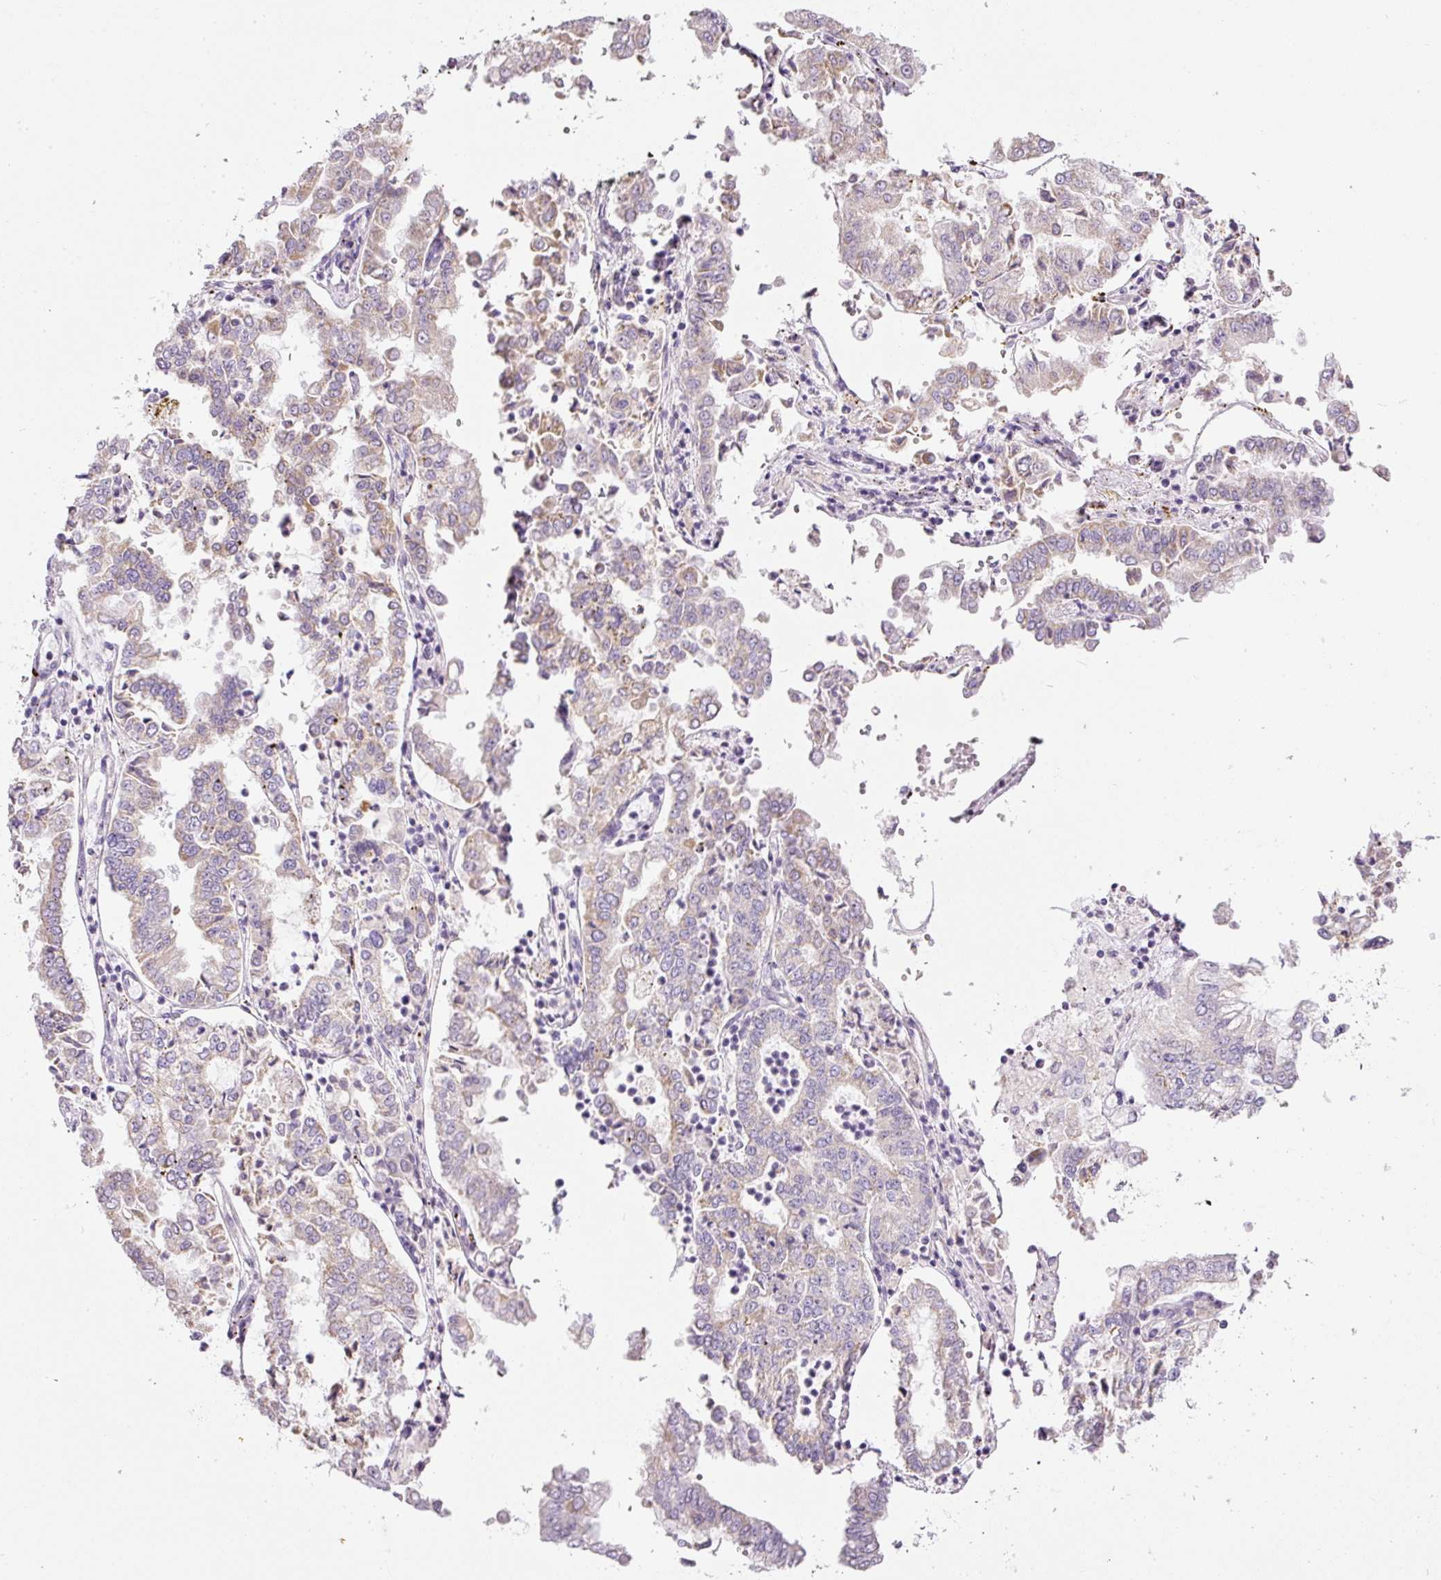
{"staining": {"intensity": "weak", "quantity": "25%-75%", "location": "cytoplasmic/membranous"}, "tissue": "stomach cancer", "cell_type": "Tumor cells", "image_type": "cancer", "snomed": [{"axis": "morphology", "description": "Adenocarcinoma, NOS"}, {"axis": "topography", "description": "Stomach"}], "caption": "Stomach adenocarcinoma stained with IHC reveals weak cytoplasmic/membranous expression in approximately 25%-75% of tumor cells. The staining was performed using DAB (3,3'-diaminobenzidine) to visualize the protein expression in brown, while the nuclei were stained in blue with hematoxylin (Magnification: 20x).", "gene": "KPNA5", "patient": {"sex": "male", "age": 76}}